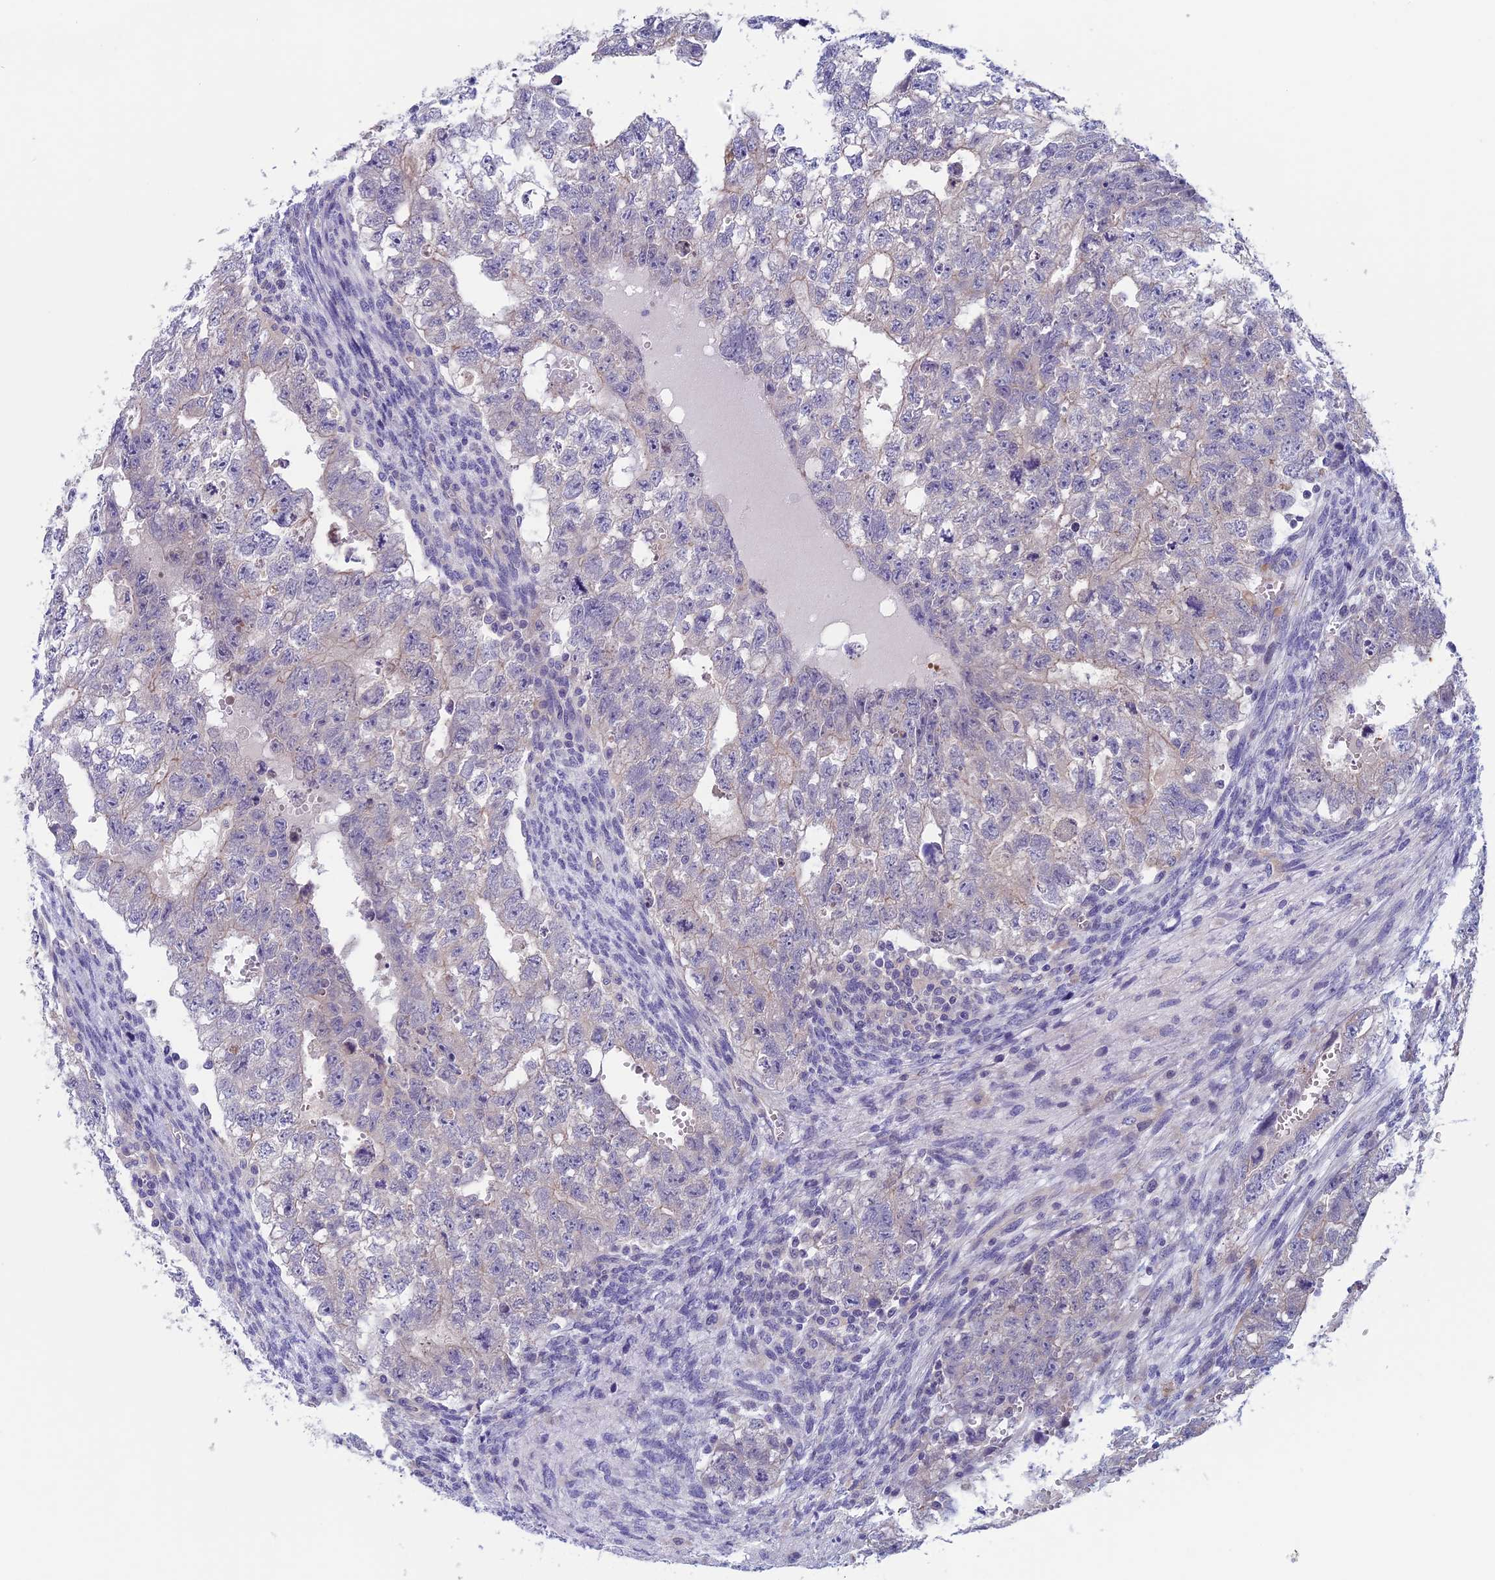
{"staining": {"intensity": "negative", "quantity": "none", "location": "none"}, "tissue": "testis cancer", "cell_type": "Tumor cells", "image_type": "cancer", "snomed": [{"axis": "morphology", "description": "Seminoma, NOS"}, {"axis": "morphology", "description": "Carcinoma, Embryonal, NOS"}, {"axis": "topography", "description": "Testis"}], "caption": "This micrograph is of testis embryonal carcinoma stained with immunohistochemistry (IHC) to label a protein in brown with the nuclei are counter-stained blue. There is no positivity in tumor cells.", "gene": "CNOT6L", "patient": {"sex": "male", "age": 38}}